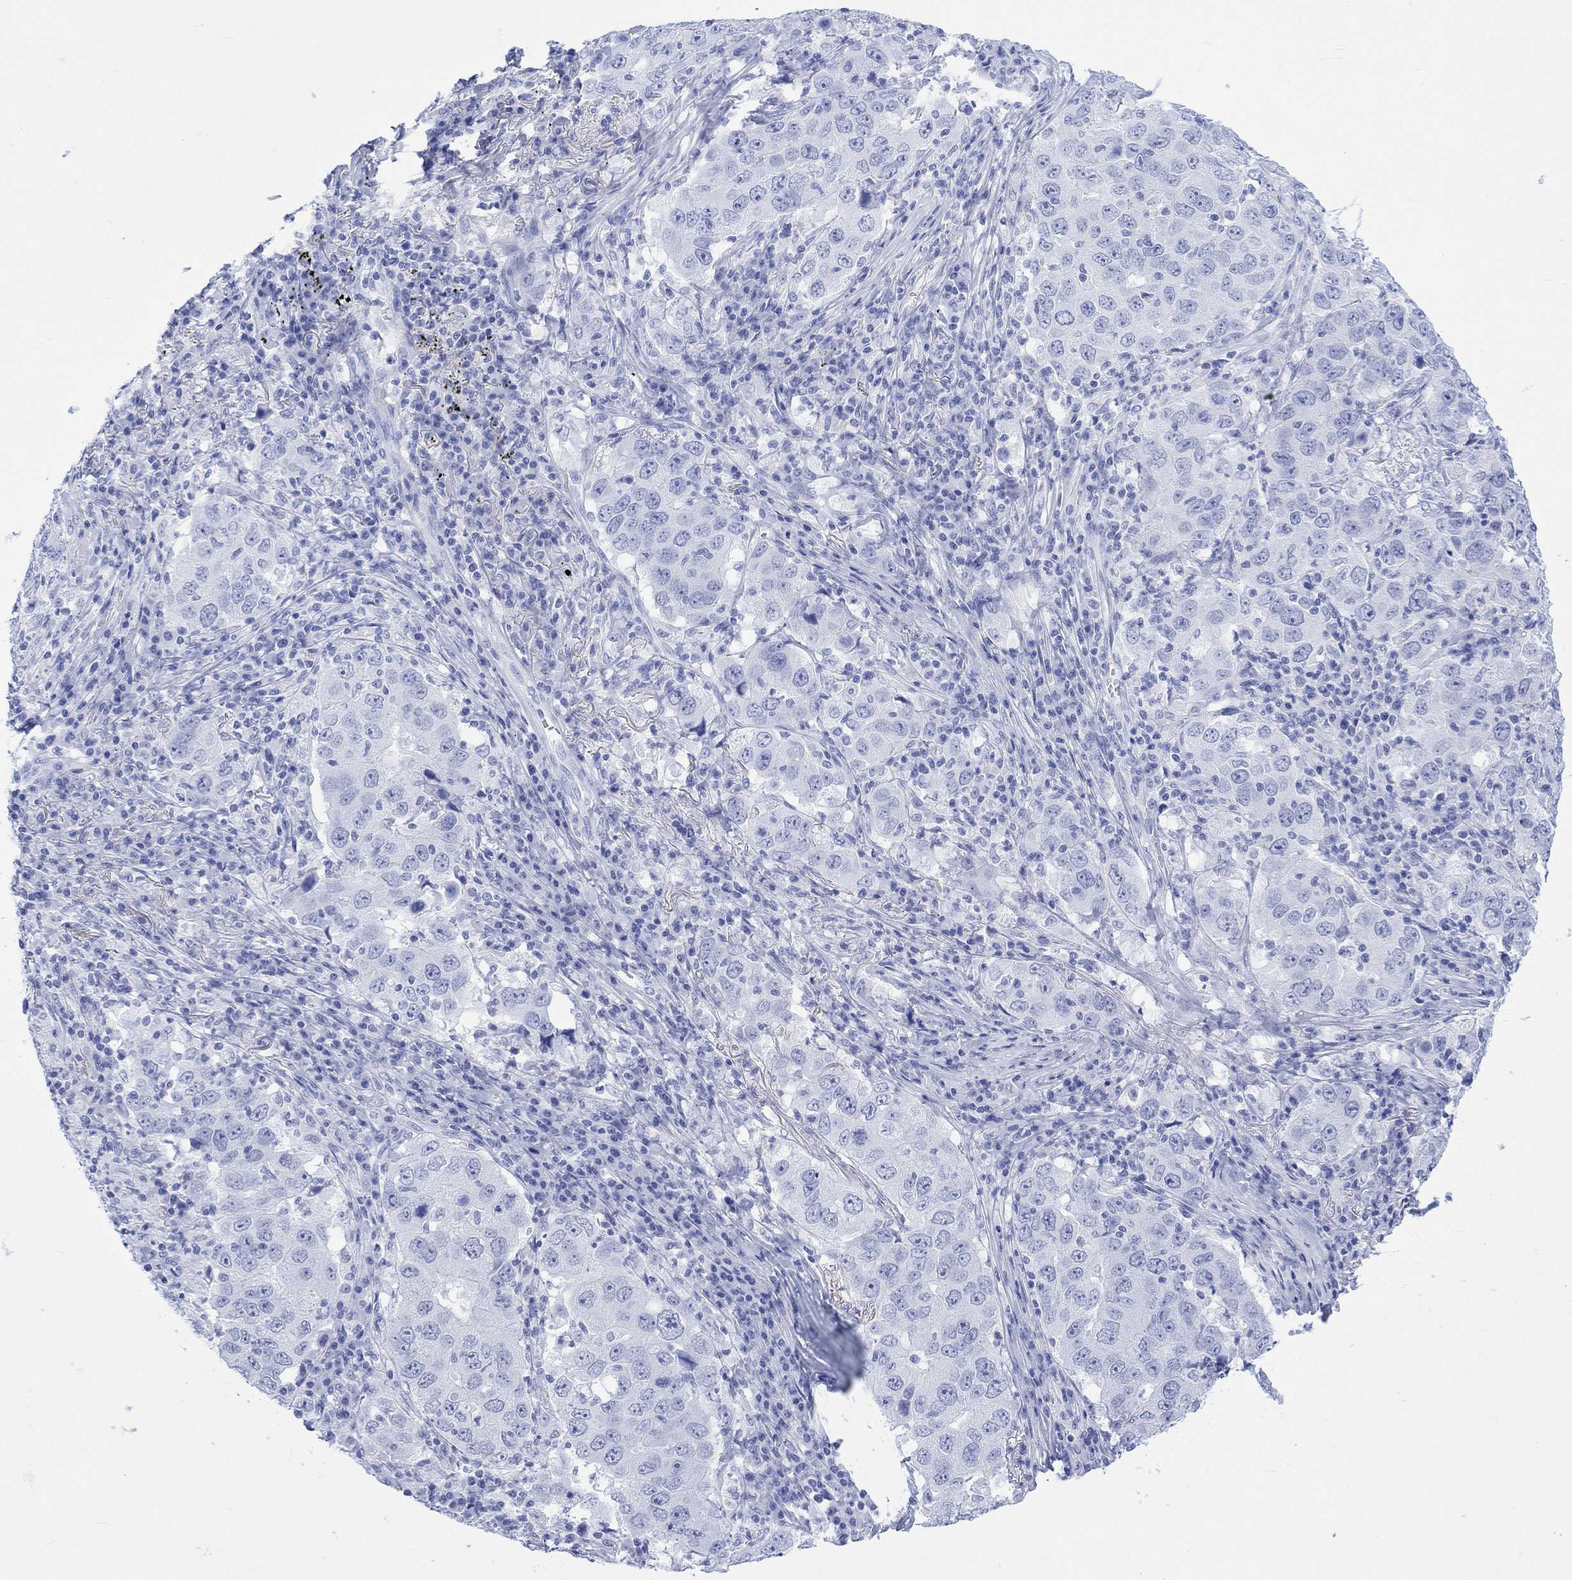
{"staining": {"intensity": "negative", "quantity": "none", "location": "none"}, "tissue": "lung cancer", "cell_type": "Tumor cells", "image_type": "cancer", "snomed": [{"axis": "morphology", "description": "Adenocarcinoma, NOS"}, {"axis": "topography", "description": "Lung"}], "caption": "Lung cancer (adenocarcinoma) was stained to show a protein in brown. There is no significant staining in tumor cells.", "gene": "CELF4", "patient": {"sex": "male", "age": 73}}